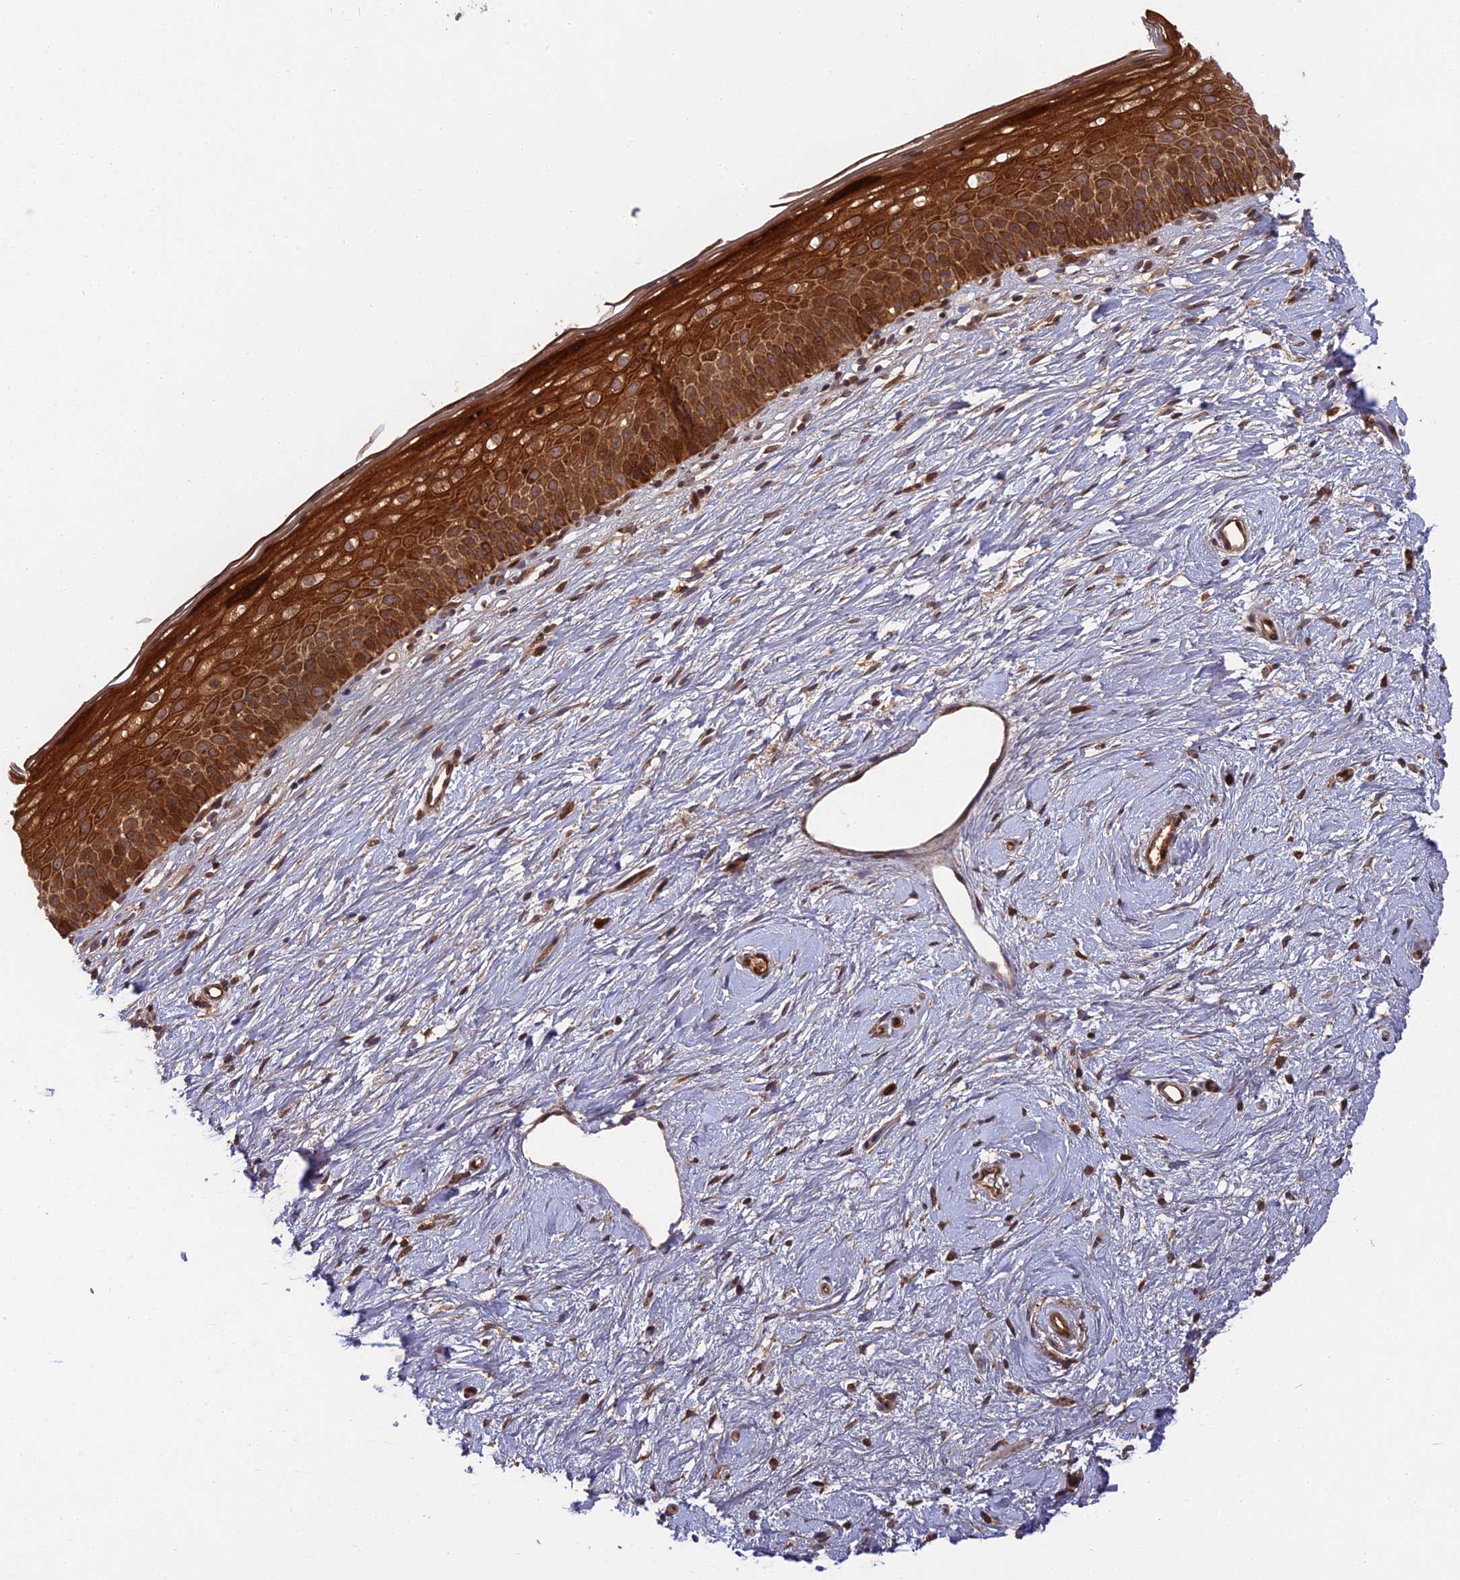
{"staining": {"intensity": "moderate", "quantity": ">75%", "location": "cytoplasmic/membranous"}, "tissue": "cervix", "cell_type": "Glandular cells", "image_type": "normal", "snomed": [{"axis": "morphology", "description": "Normal tissue, NOS"}, {"axis": "topography", "description": "Cervix"}], "caption": "This is an image of IHC staining of unremarkable cervix, which shows moderate positivity in the cytoplasmic/membranous of glandular cells.", "gene": "TMUB2", "patient": {"sex": "female", "age": 57}}